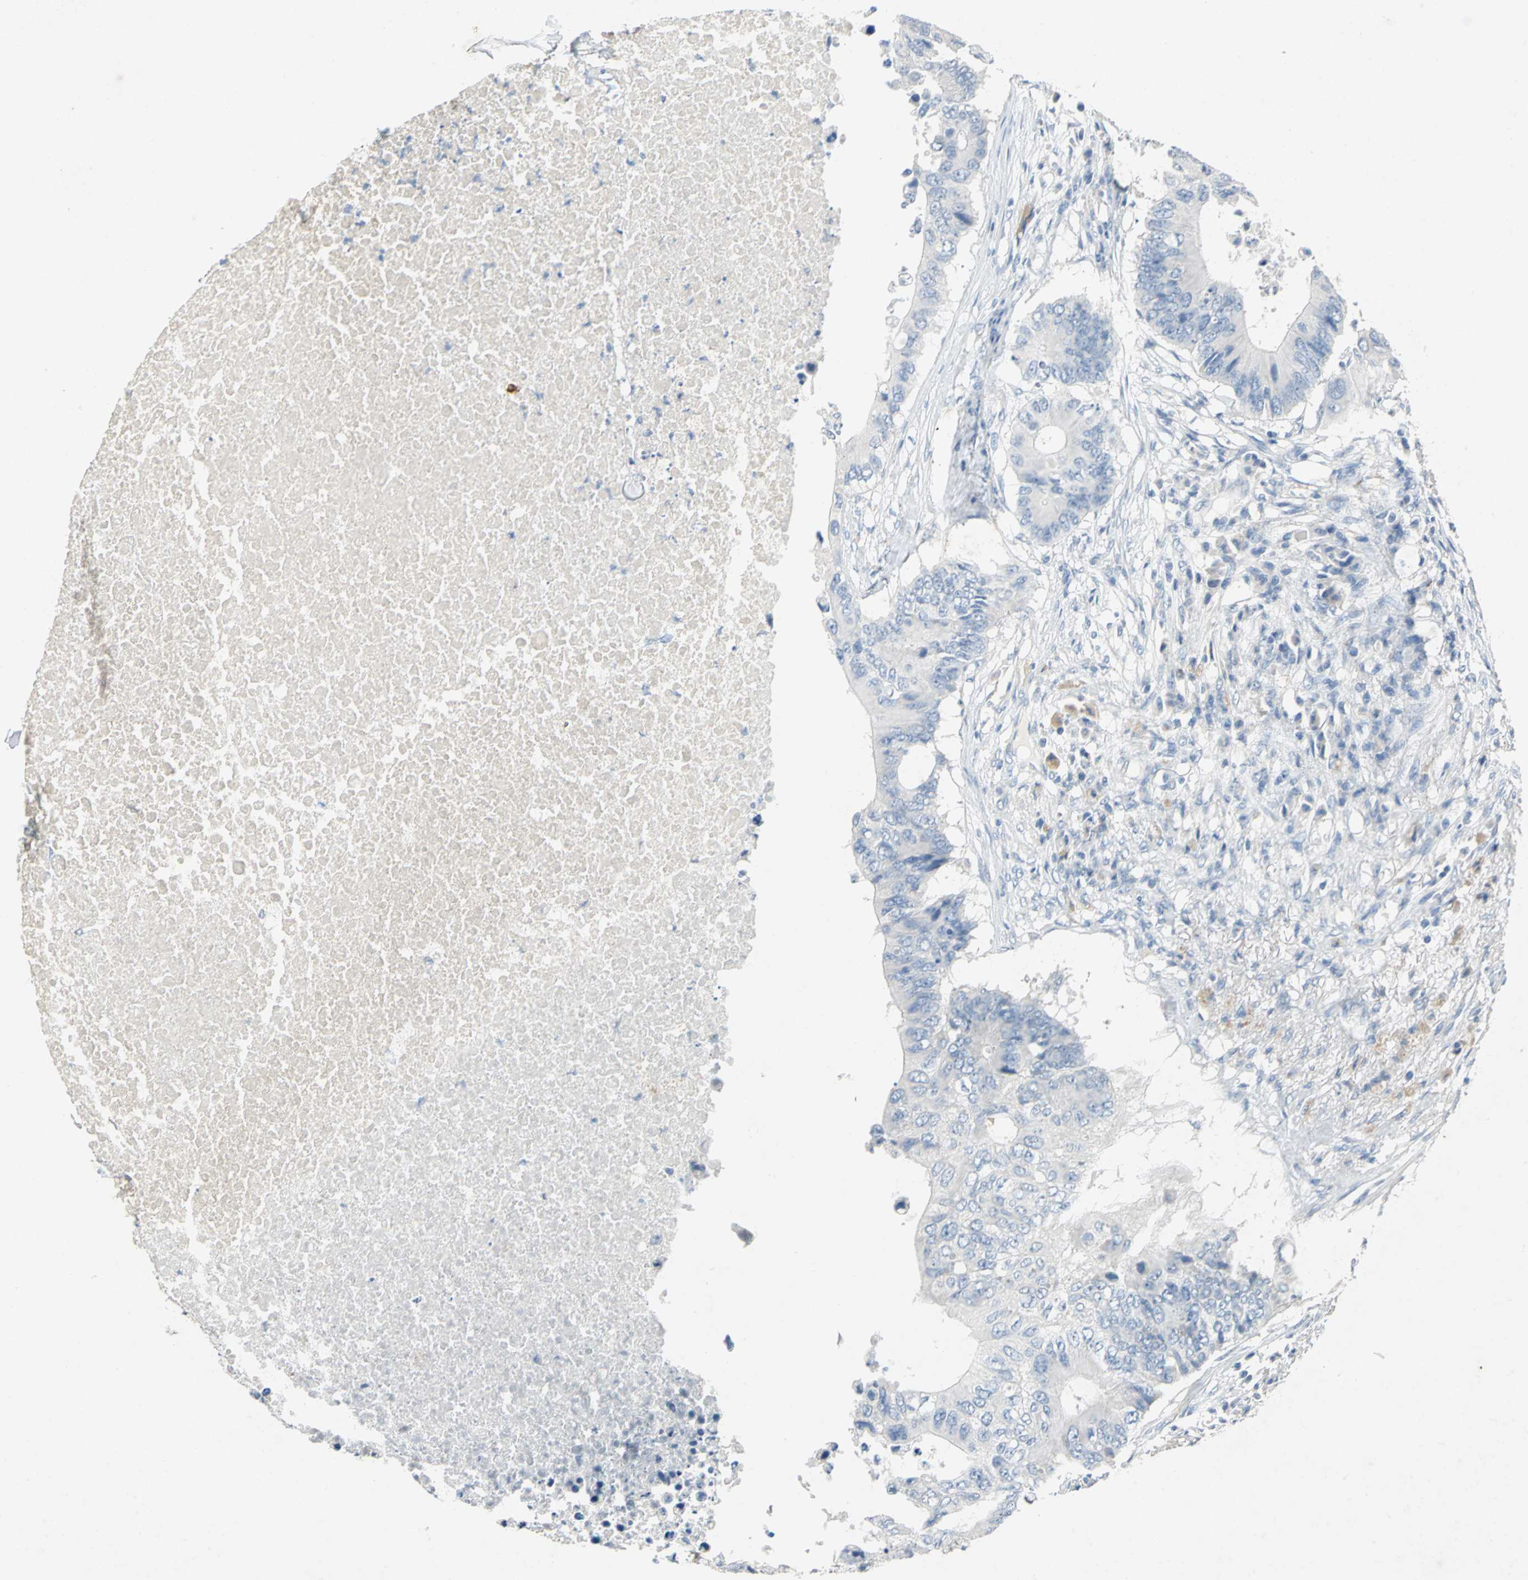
{"staining": {"intensity": "negative", "quantity": "none", "location": "none"}, "tissue": "colorectal cancer", "cell_type": "Tumor cells", "image_type": "cancer", "snomed": [{"axis": "morphology", "description": "Adenocarcinoma, NOS"}, {"axis": "topography", "description": "Colon"}], "caption": "Tumor cells show no significant protein staining in colorectal adenocarcinoma.", "gene": "PTGDS", "patient": {"sex": "male", "age": 71}}